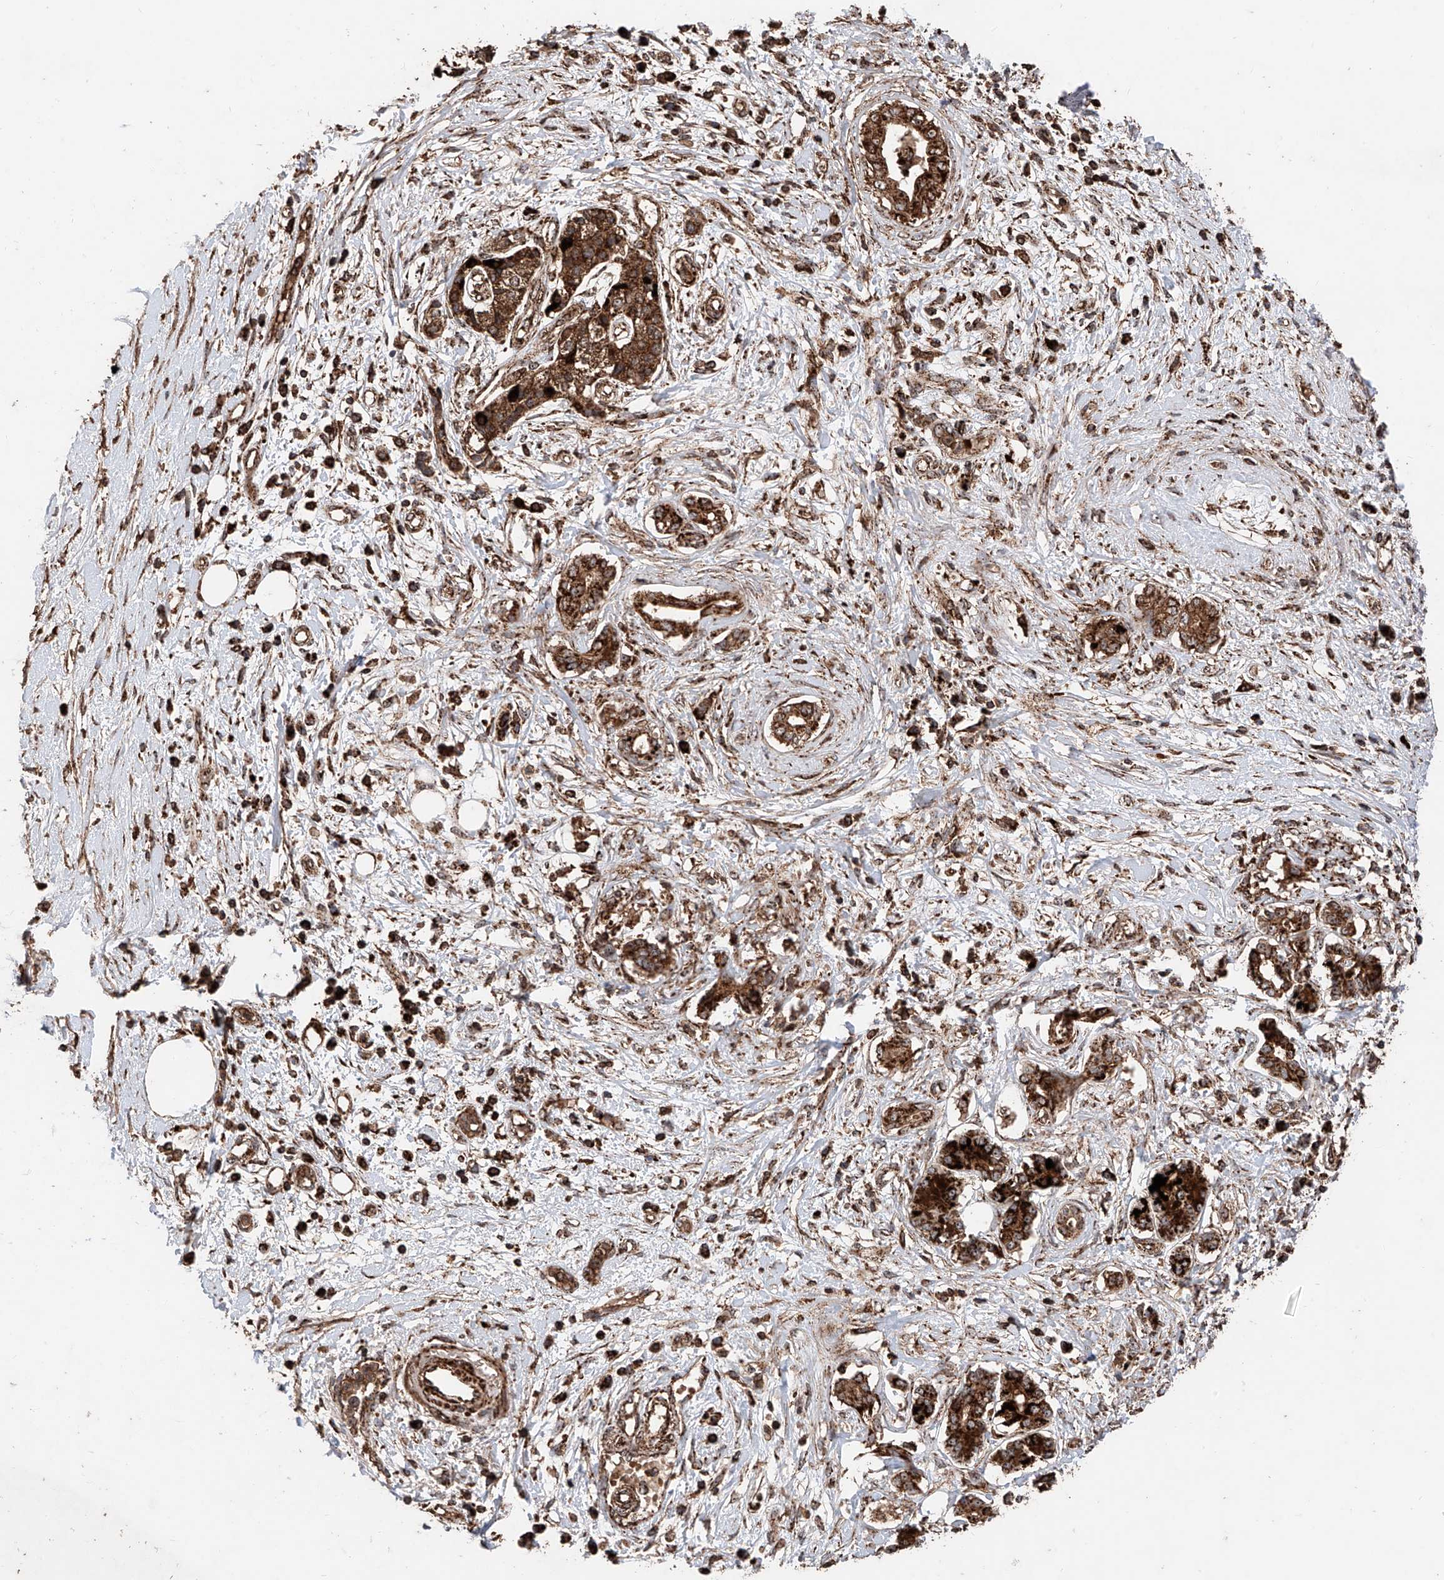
{"staining": {"intensity": "strong", "quantity": ">75%", "location": "cytoplasmic/membranous"}, "tissue": "pancreatic cancer", "cell_type": "Tumor cells", "image_type": "cancer", "snomed": [{"axis": "morphology", "description": "Adenocarcinoma, NOS"}, {"axis": "topography", "description": "Pancreas"}], "caption": "Human pancreatic cancer stained with a protein marker displays strong staining in tumor cells.", "gene": "PISD", "patient": {"sex": "female", "age": 56}}